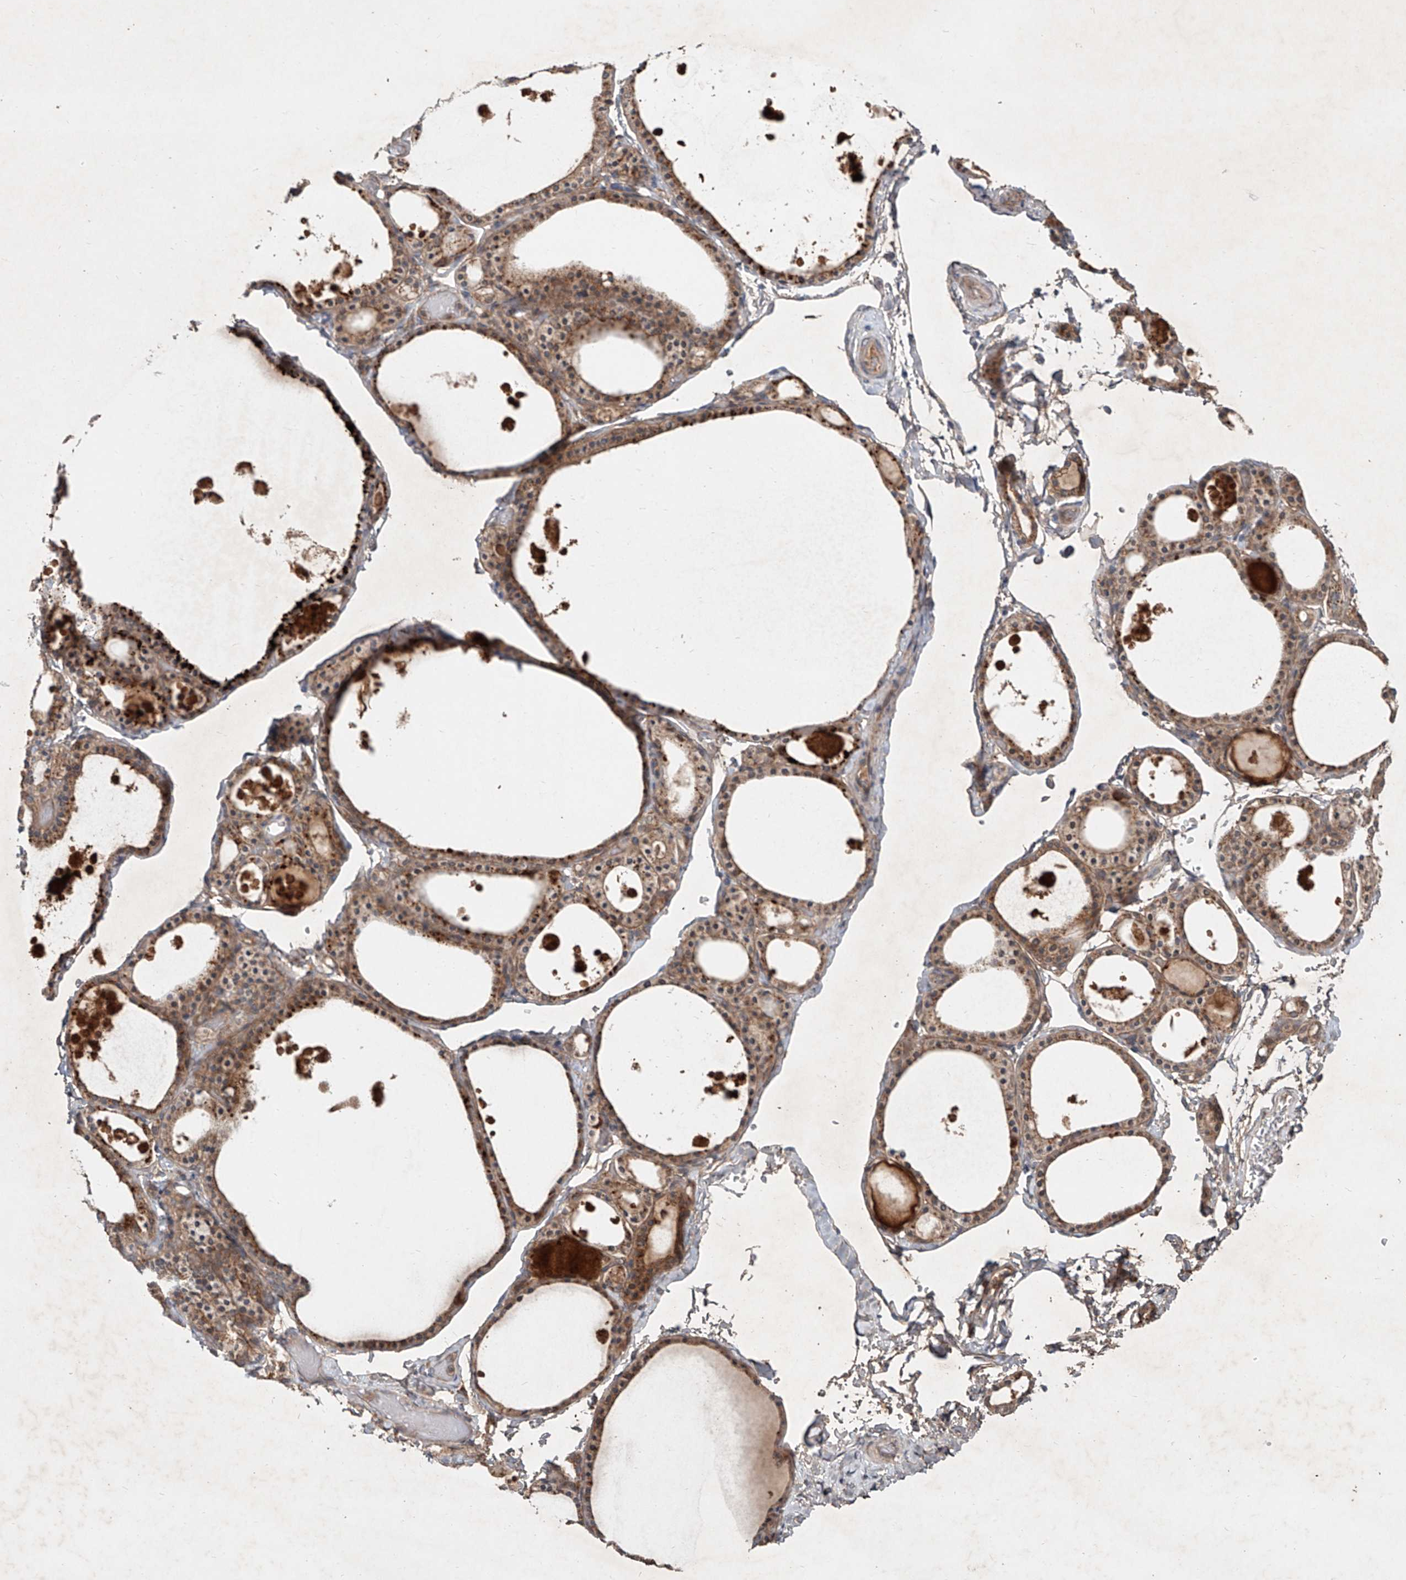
{"staining": {"intensity": "moderate", "quantity": ">75%", "location": "cytoplasmic/membranous"}, "tissue": "thyroid gland", "cell_type": "Glandular cells", "image_type": "normal", "snomed": [{"axis": "morphology", "description": "Normal tissue, NOS"}, {"axis": "topography", "description": "Thyroid gland"}], "caption": "This is an image of immunohistochemistry (IHC) staining of normal thyroid gland, which shows moderate expression in the cytoplasmic/membranous of glandular cells.", "gene": "IER5", "patient": {"sex": "male", "age": 56}}